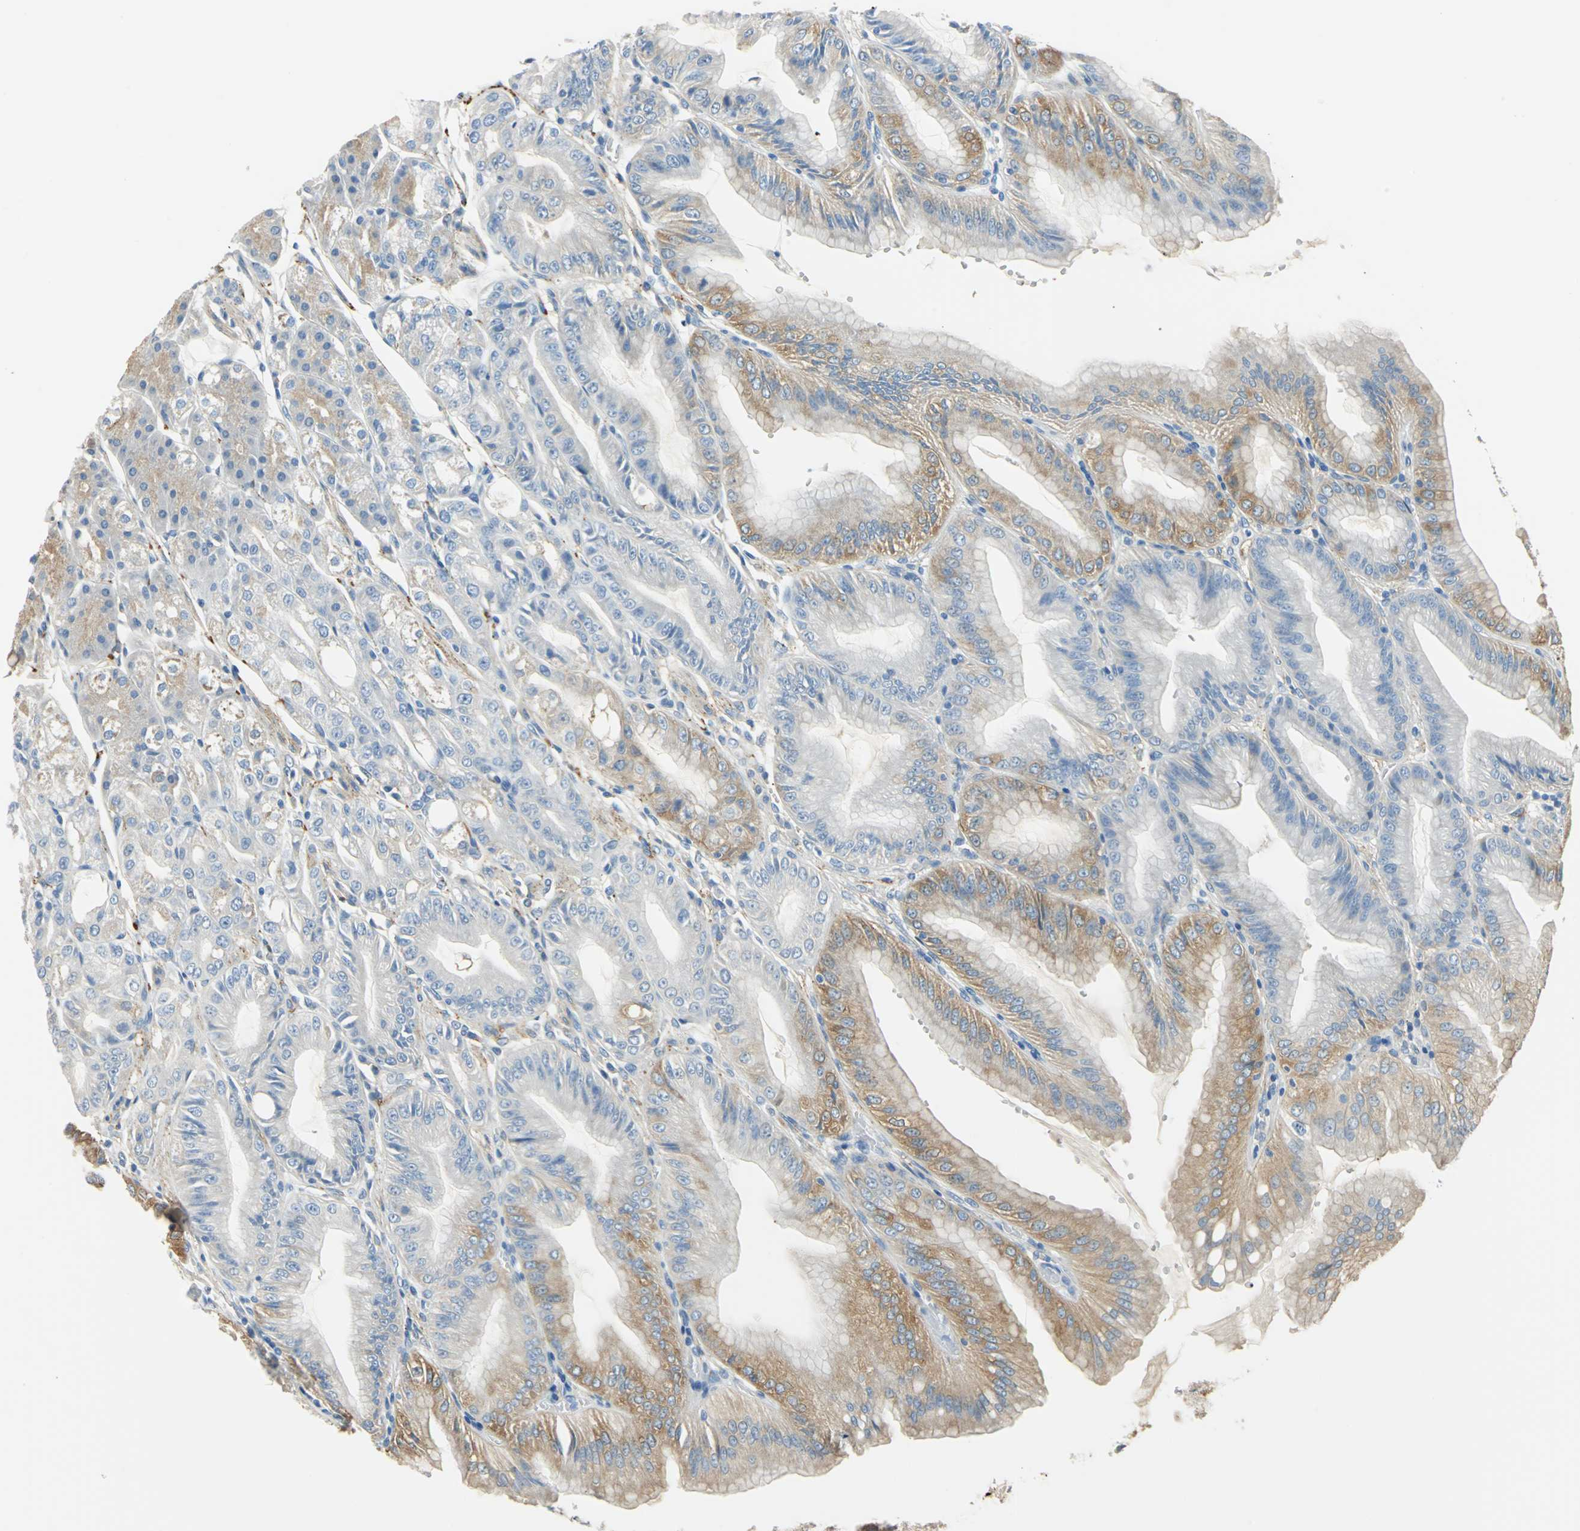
{"staining": {"intensity": "moderate", "quantity": "25%-75%", "location": "cytoplasmic/membranous"}, "tissue": "stomach", "cell_type": "Glandular cells", "image_type": "normal", "snomed": [{"axis": "morphology", "description": "Normal tissue, NOS"}, {"axis": "topography", "description": "Stomach, lower"}], "caption": "Immunohistochemistry histopathology image of normal stomach stained for a protein (brown), which demonstrates medium levels of moderate cytoplasmic/membranous staining in about 25%-75% of glandular cells.", "gene": "AKAP12", "patient": {"sex": "male", "age": 71}}